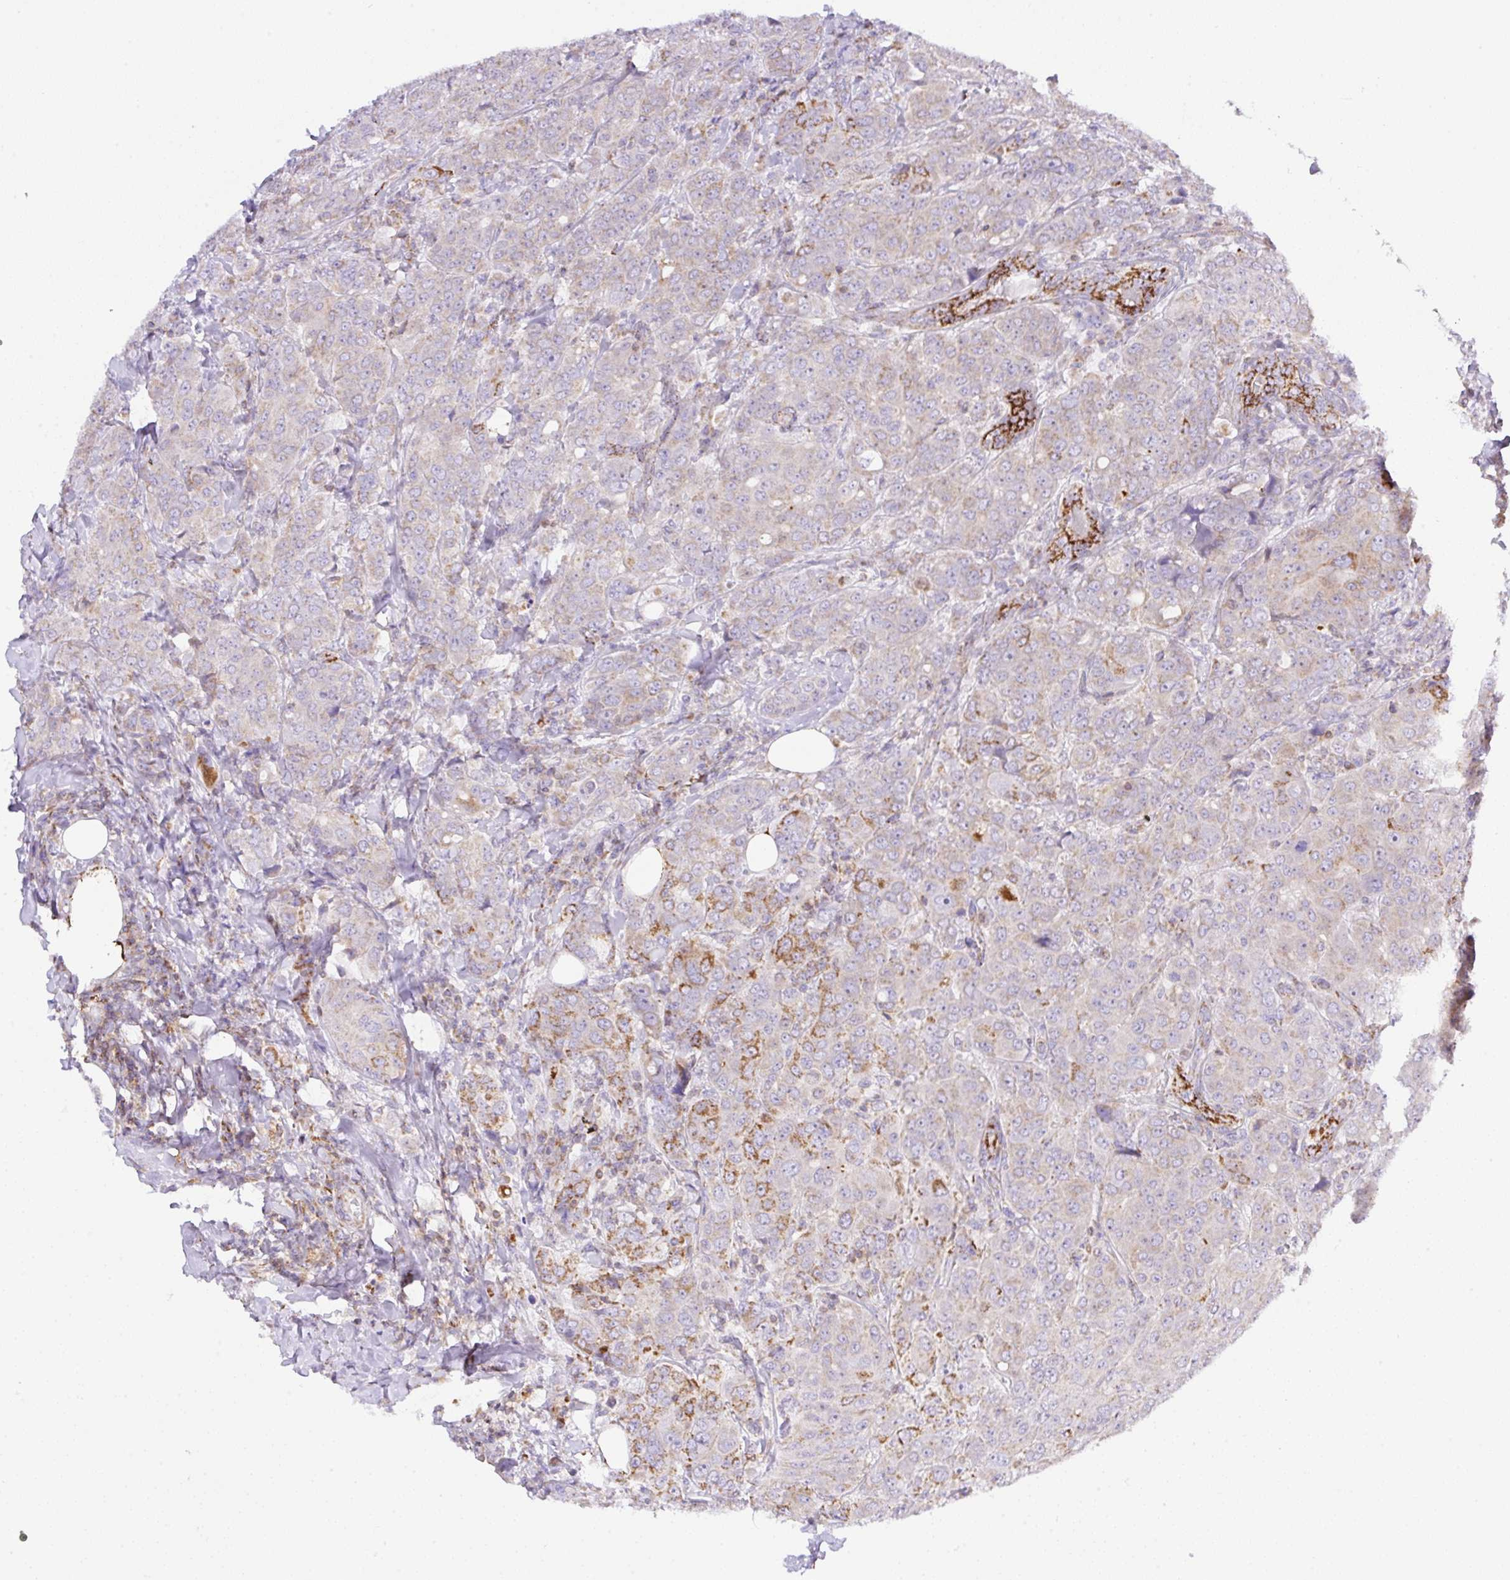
{"staining": {"intensity": "moderate", "quantity": "25%-75%", "location": "cytoplasmic/membranous"}, "tissue": "breast cancer", "cell_type": "Tumor cells", "image_type": "cancer", "snomed": [{"axis": "morphology", "description": "Duct carcinoma"}, {"axis": "topography", "description": "Breast"}], "caption": "Breast cancer stained with DAB (3,3'-diaminobenzidine) IHC shows medium levels of moderate cytoplasmic/membranous expression in approximately 25%-75% of tumor cells.", "gene": "NF1", "patient": {"sex": "female", "age": 43}}